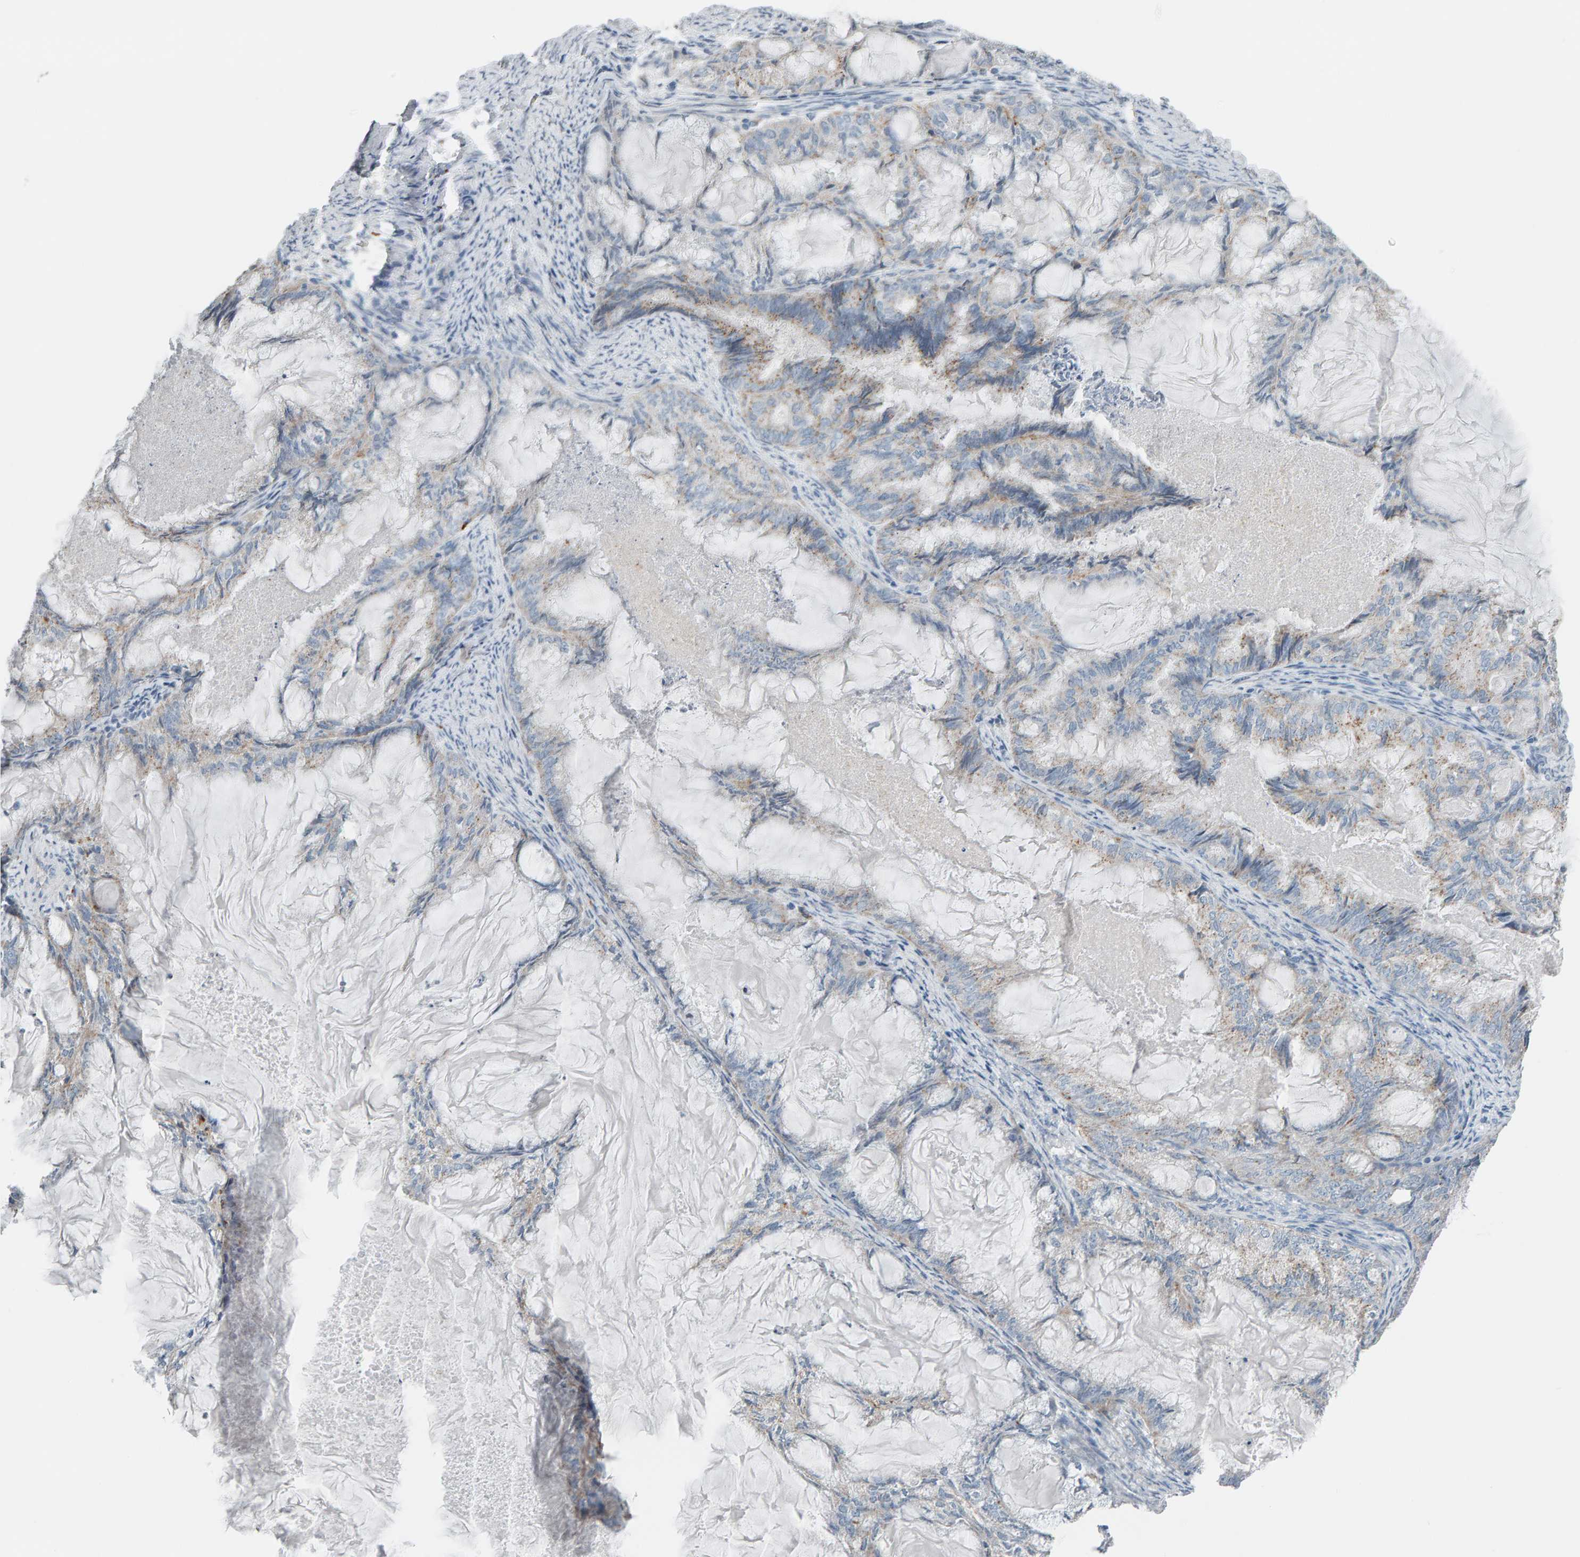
{"staining": {"intensity": "weak", "quantity": "<25%", "location": "cytoplasmic/membranous"}, "tissue": "endometrial cancer", "cell_type": "Tumor cells", "image_type": "cancer", "snomed": [{"axis": "morphology", "description": "Adenocarcinoma, NOS"}, {"axis": "topography", "description": "Endometrium"}], "caption": "This is a micrograph of immunohistochemistry (IHC) staining of adenocarcinoma (endometrial), which shows no expression in tumor cells.", "gene": "IPPK", "patient": {"sex": "female", "age": 86}}